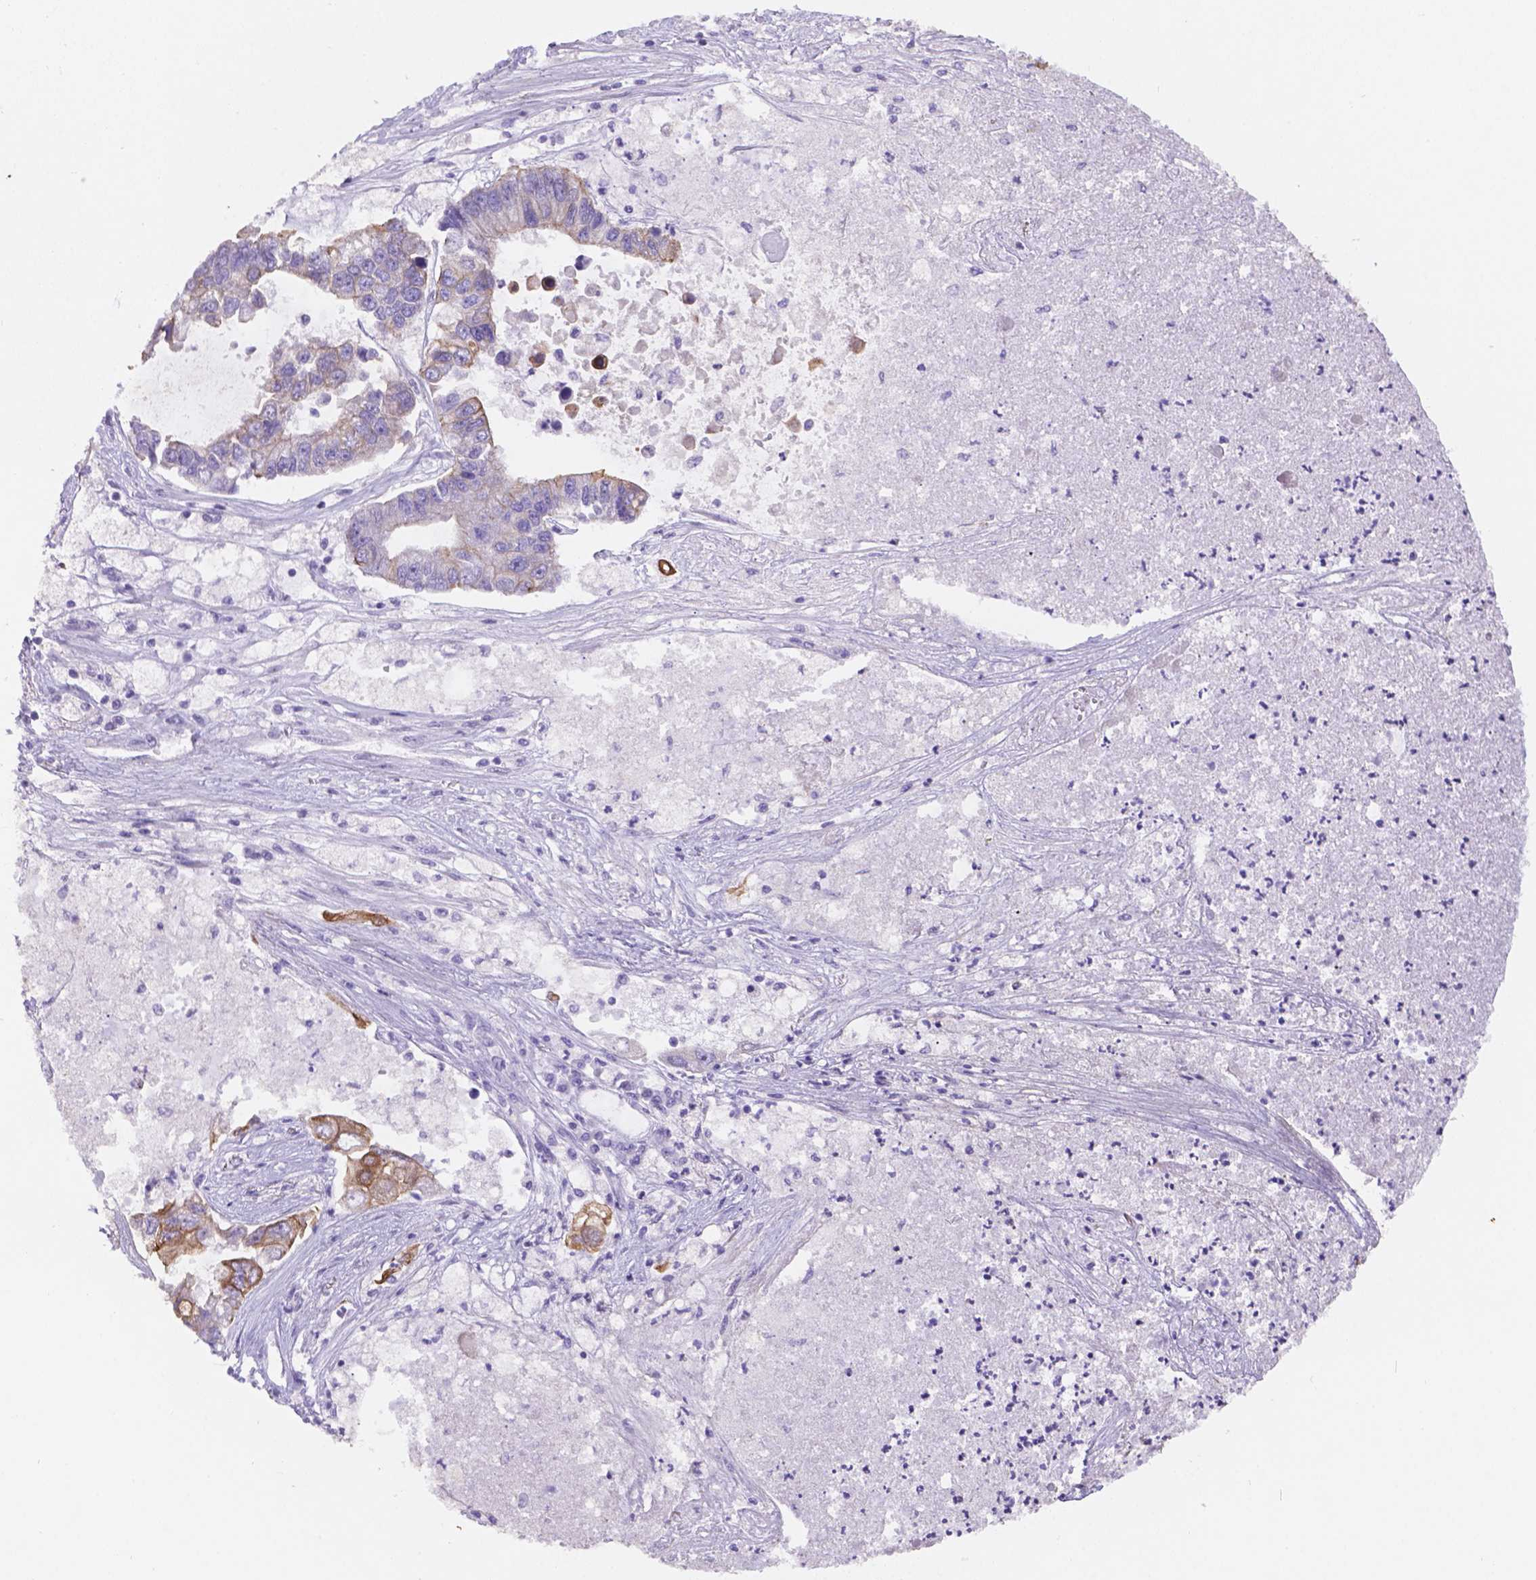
{"staining": {"intensity": "moderate", "quantity": "<25%", "location": "cytoplasmic/membranous"}, "tissue": "lung cancer", "cell_type": "Tumor cells", "image_type": "cancer", "snomed": [{"axis": "morphology", "description": "Adenocarcinoma, NOS"}, {"axis": "topography", "description": "Bronchus"}, {"axis": "topography", "description": "Lung"}], "caption": "There is low levels of moderate cytoplasmic/membranous positivity in tumor cells of lung cancer (adenocarcinoma), as demonstrated by immunohistochemical staining (brown color).", "gene": "DMWD", "patient": {"sex": "female", "age": 51}}